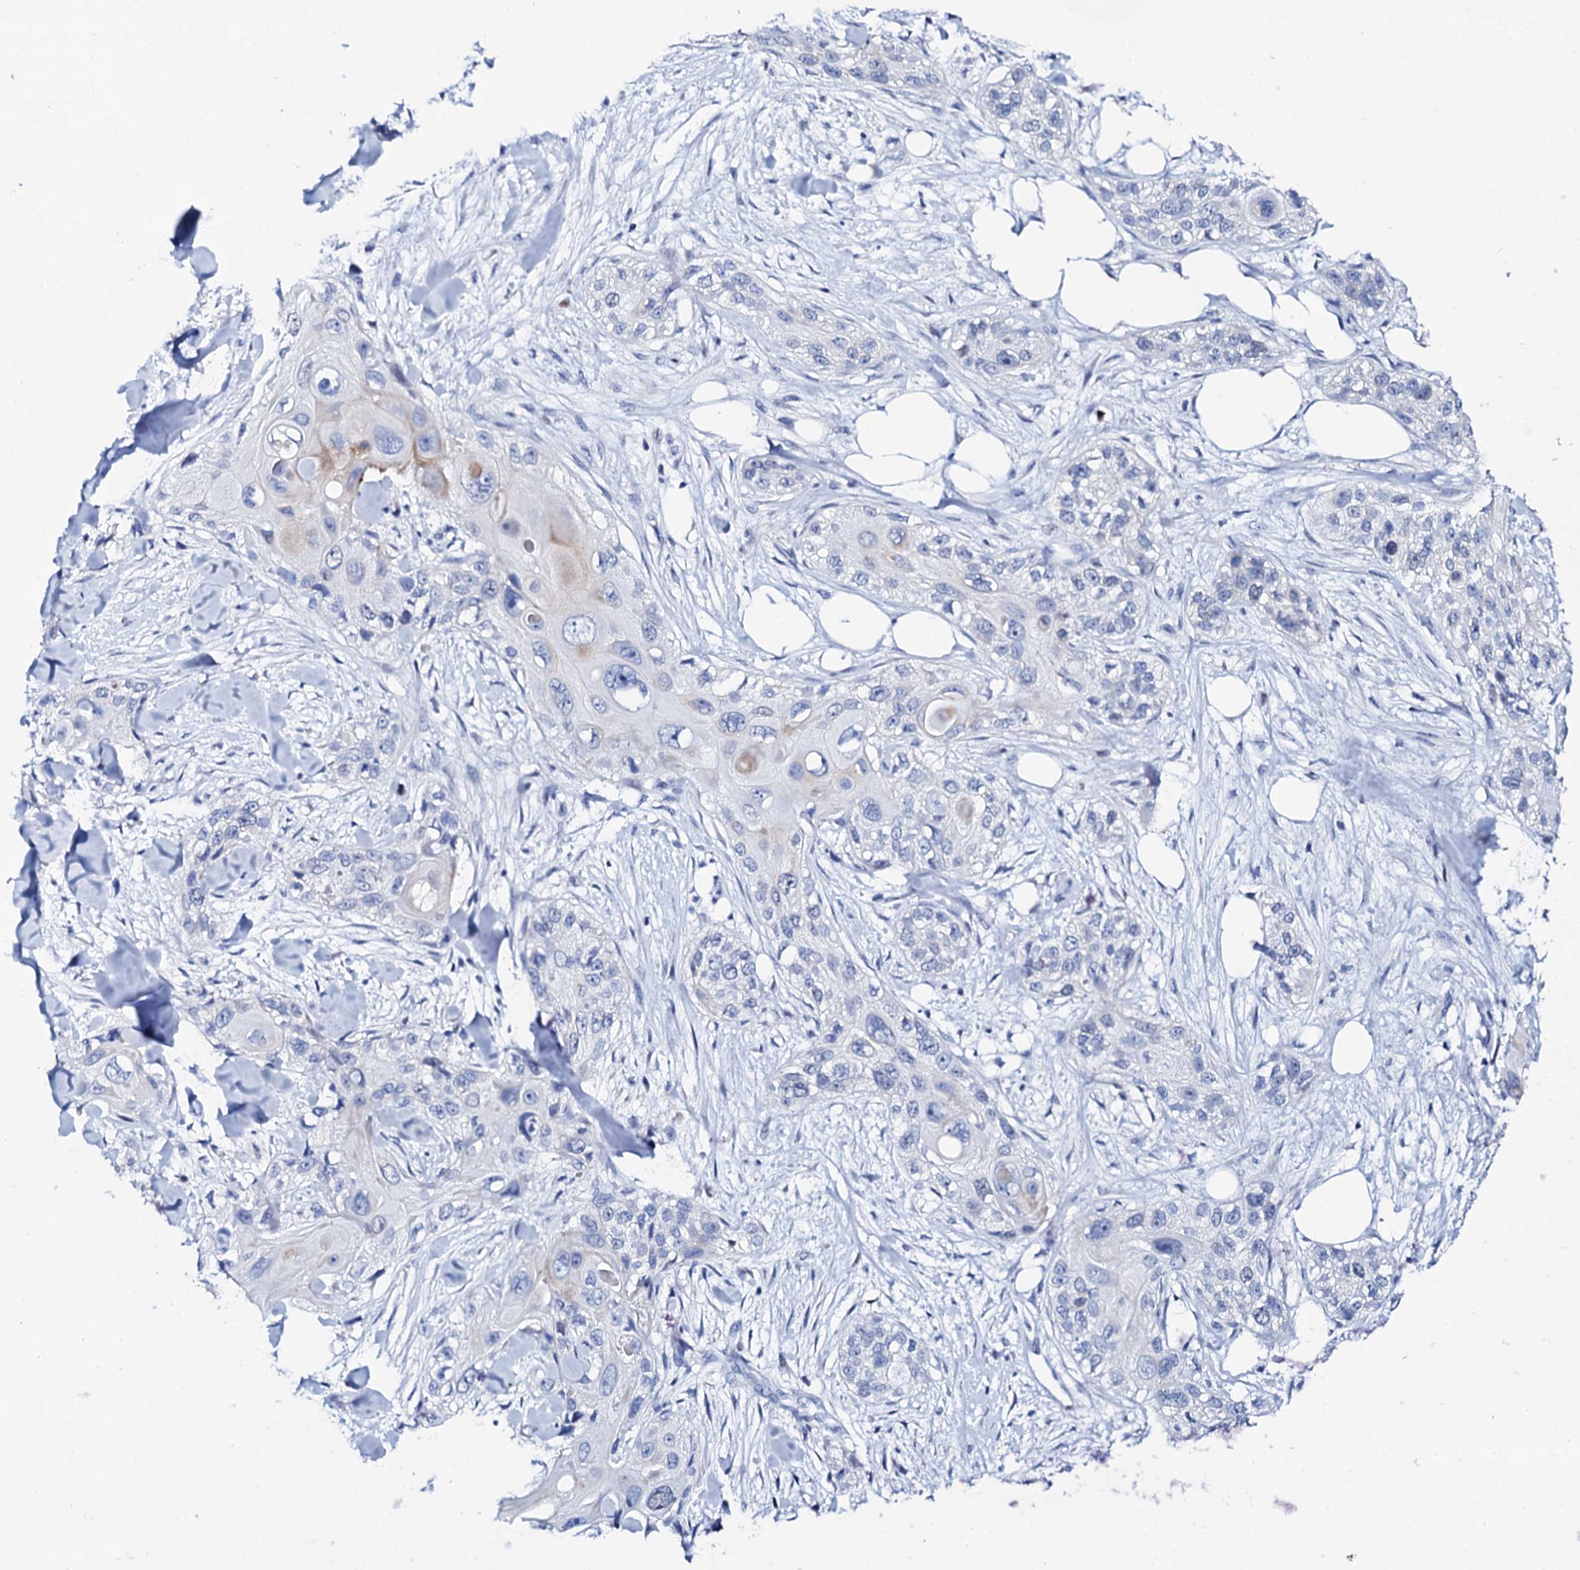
{"staining": {"intensity": "negative", "quantity": "none", "location": "none"}, "tissue": "skin cancer", "cell_type": "Tumor cells", "image_type": "cancer", "snomed": [{"axis": "morphology", "description": "Normal tissue, NOS"}, {"axis": "morphology", "description": "Squamous cell carcinoma, NOS"}, {"axis": "topography", "description": "Skin"}], "caption": "An image of skin cancer stained for a protein displays no brown staining in tumor cells.", "gene": "NUDT13", "patient": {"sex": "male", "age": 72}}